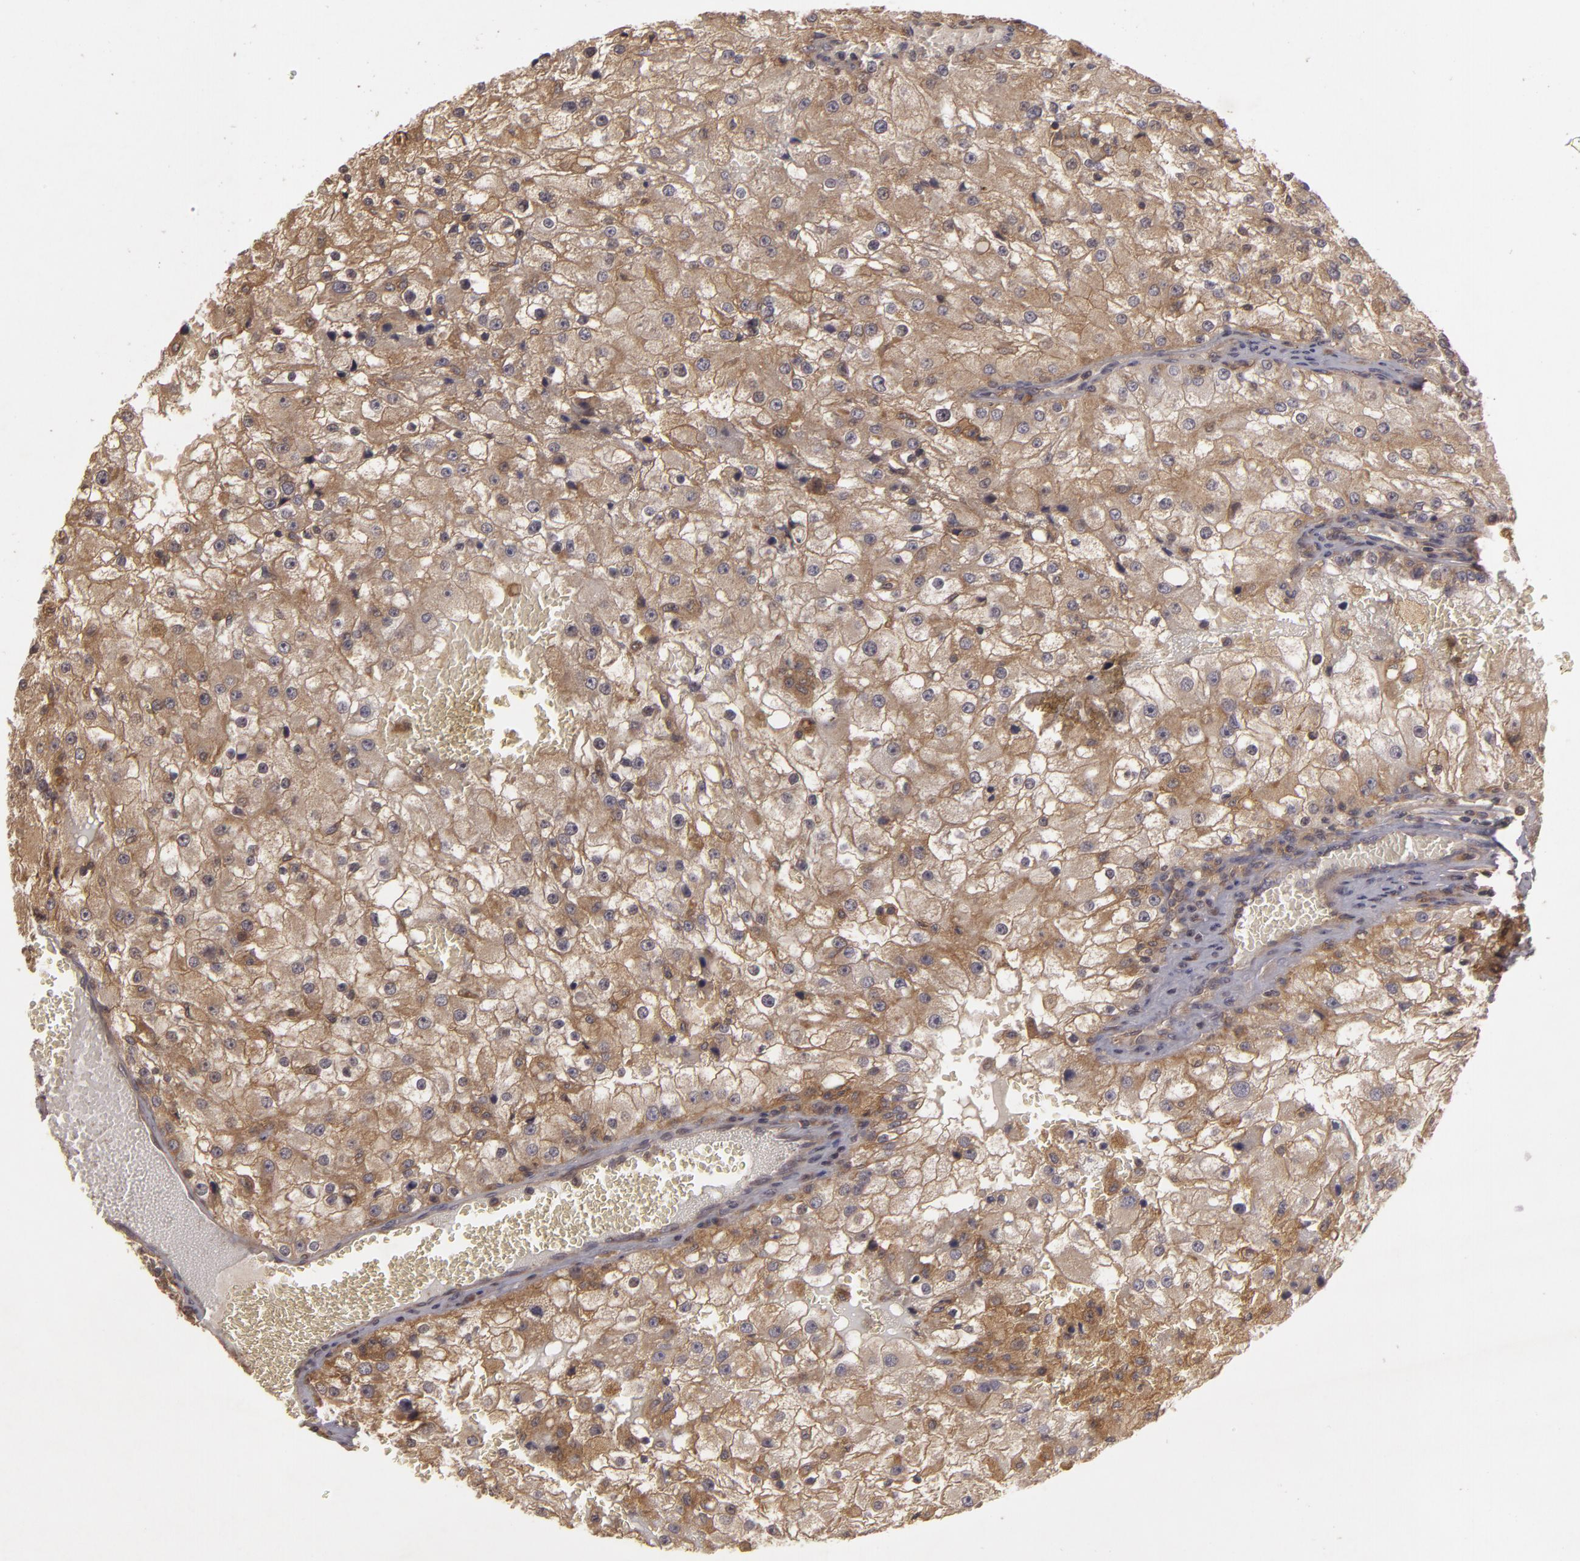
{"staining": {"intensity": "weak", "quantity": ">75%", "location": "cytoplasmic/membranous"}, "tissue": "renal cancer", "cell_type": "Tumor cells", "image_type": "cancer", "snomed": [{"axis": "morphology", "description": "Adenocarcinoma, NOS"}, {"axis": "topography", "description": "Kidney"}], "caption": "A brown stain labels weak cytoplasmic/membranous staining of a protein in human adenocarcinoma (renal) tumor cells. The staining is performed using DAB (3,3'-diaminobenzidine) brown chromogen to label protein expression. The nuclei are counter-stained blue using hematoxylin.", "gene": "HRAS", "patient": {"sex": "female", "age": 74}}